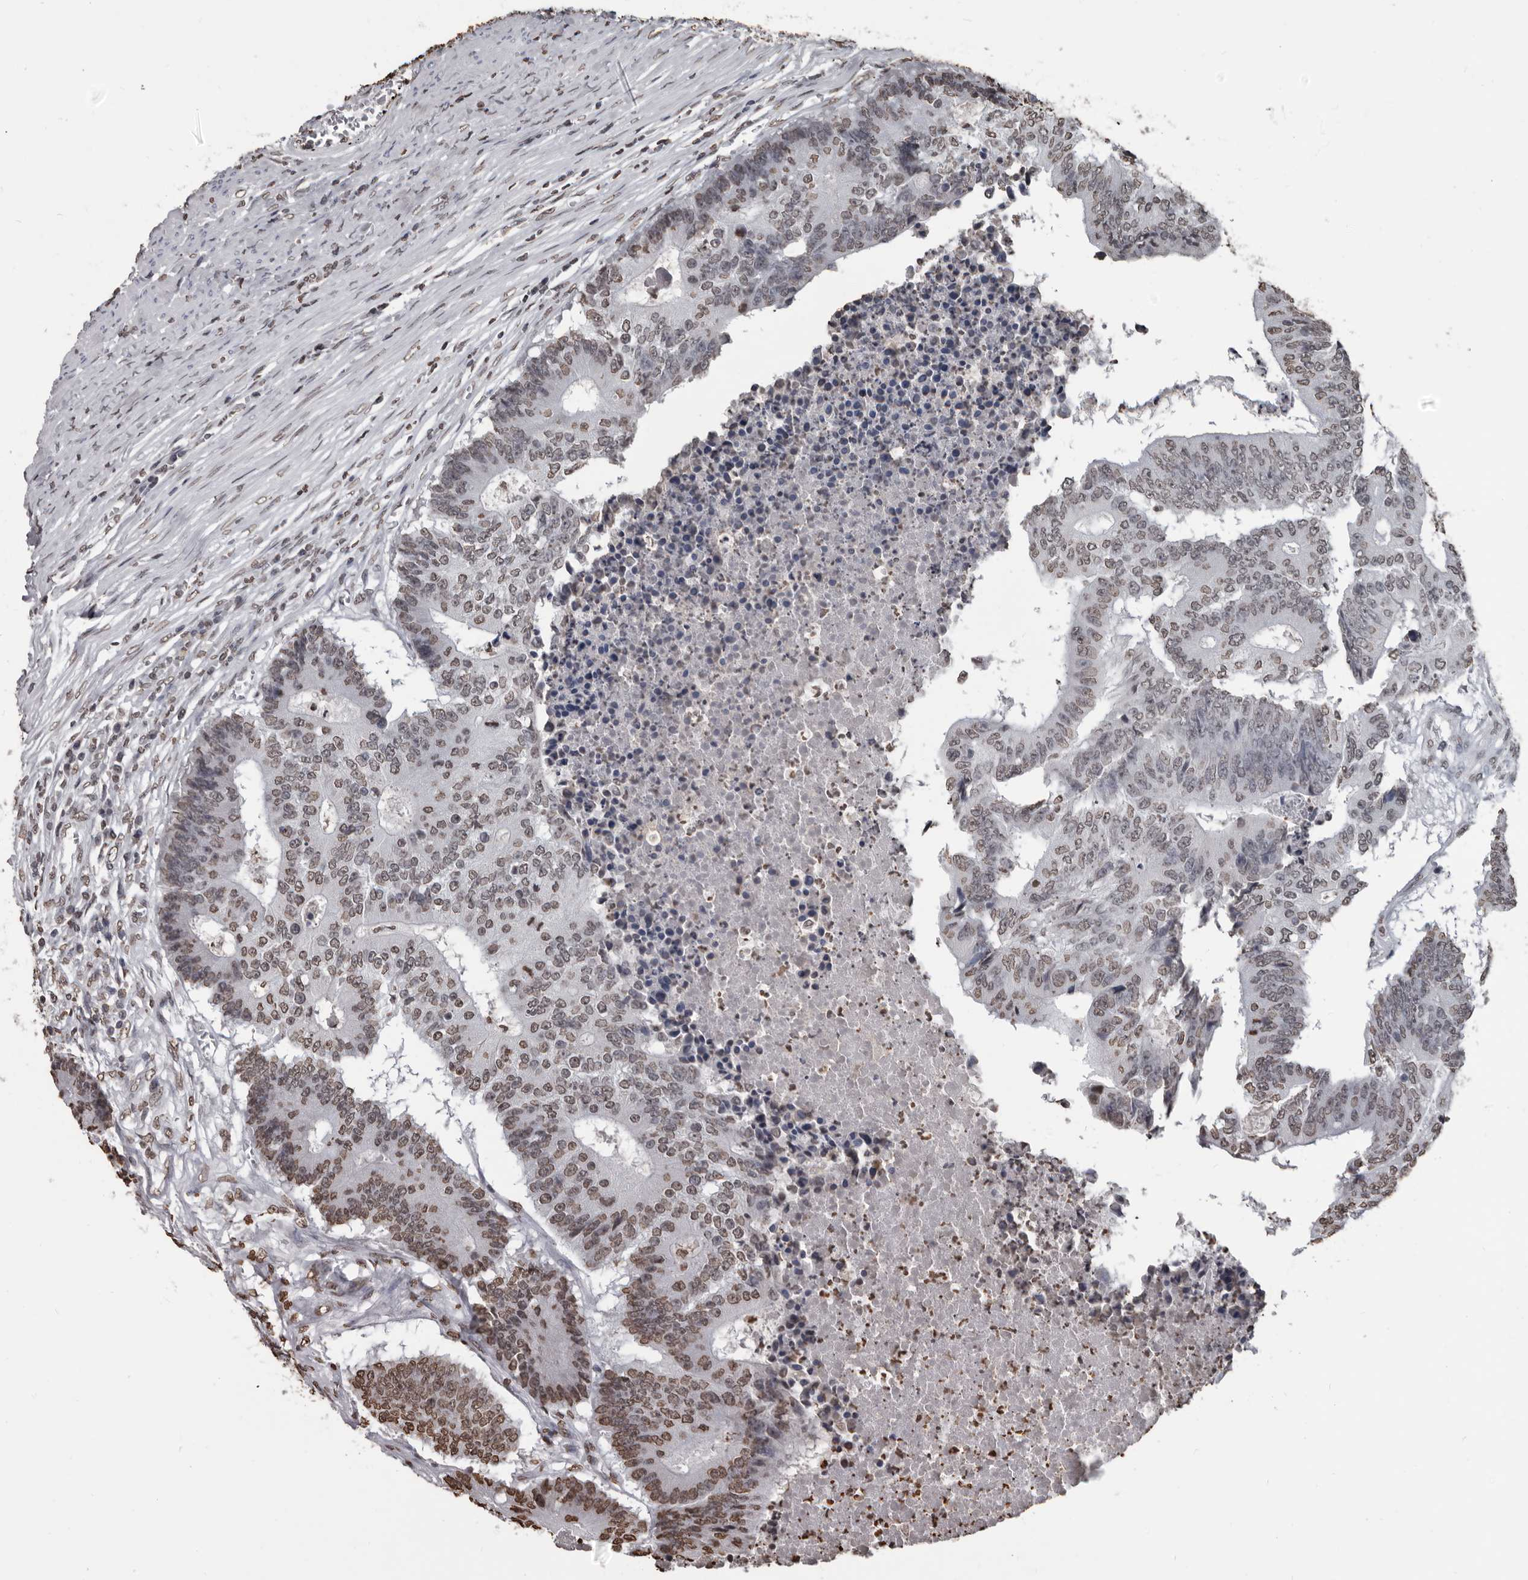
{"staining": {"intensity": "moderate", "quantity": "25%-75%", "location": "nuclear"}, "tissue": "colorectal cancer", "cell_type": "Tumor cells", "image_type": "cancer", "snomed": [{"axis": "morphology", "description": "Adenocarcinoma, NOS"}, {"axis": "topography", "description": "Colon"}], "caption": "Immunohistochemistry (DAB) staining of colorectal cancer demonstrates moderate nuclear protein positivity in approximately 25%-75% of tumor cells. The staining was performed using DAB, with brown indicating positive protein expression. Nuclei are stained blue with hematoxylin.", "gene": "AHR", "patient": {"sex": "male", "age": 87}}